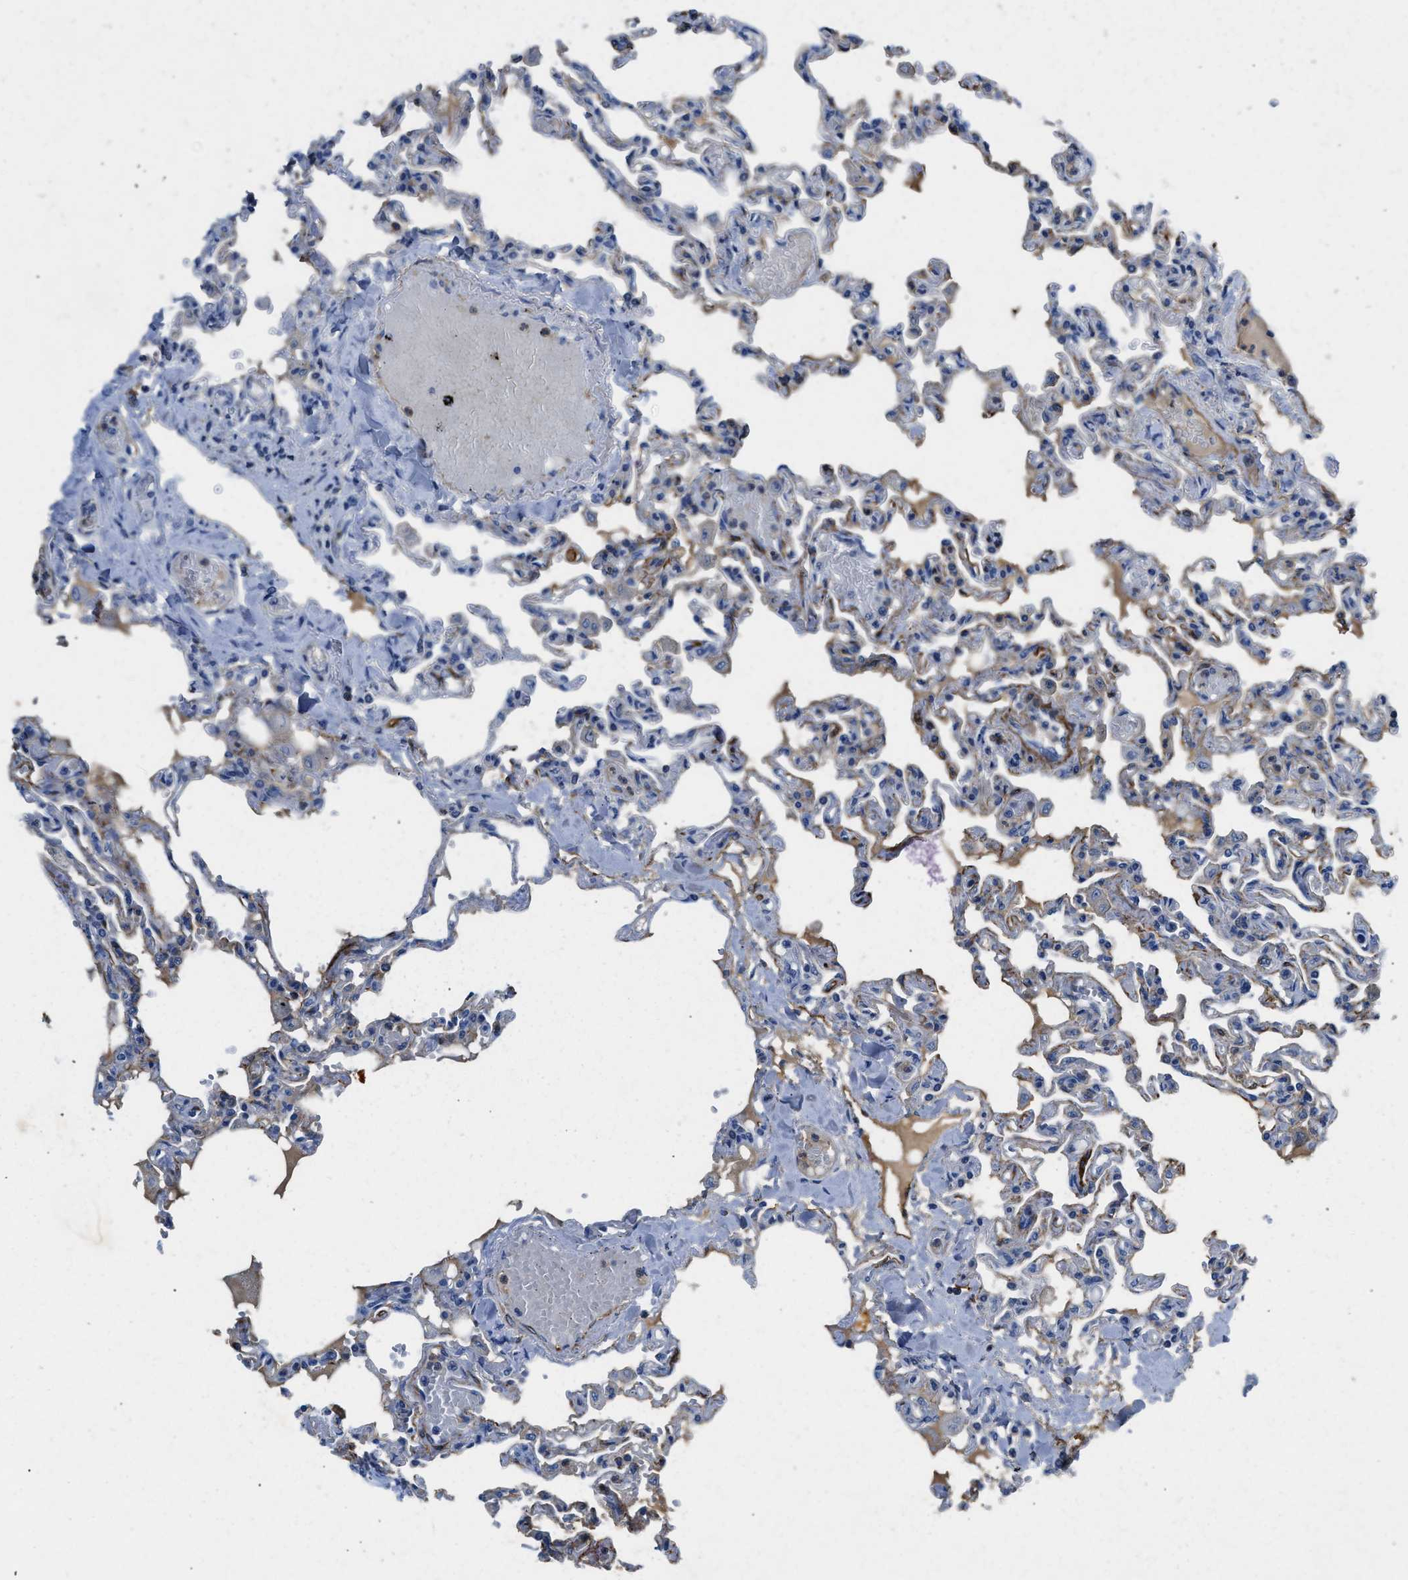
{"staining": {"intensity": "weak", "quantity": "<25%", "location": "cytoplasmic/membranous"}, "tissue": "lung", "cell_type": "Alveolar cells", "image_type": "normal", "snomed": [{"axis": "morphology", "description": "Normal tissue, NOS"}, {"axis": "topography", "description": "Lung"}], "caption": "IHC of unremarkable human lung displays no expression in alveolar cells. Brightfield microscopy of immunohistochemistry (IHC) stained with DAB (3,3'-diaminobenzidine) (brown) and hematoxylin (blue), captured at high magnification.", "gene": "SPEG", "patient": {"sex": "male", "age": 21}}